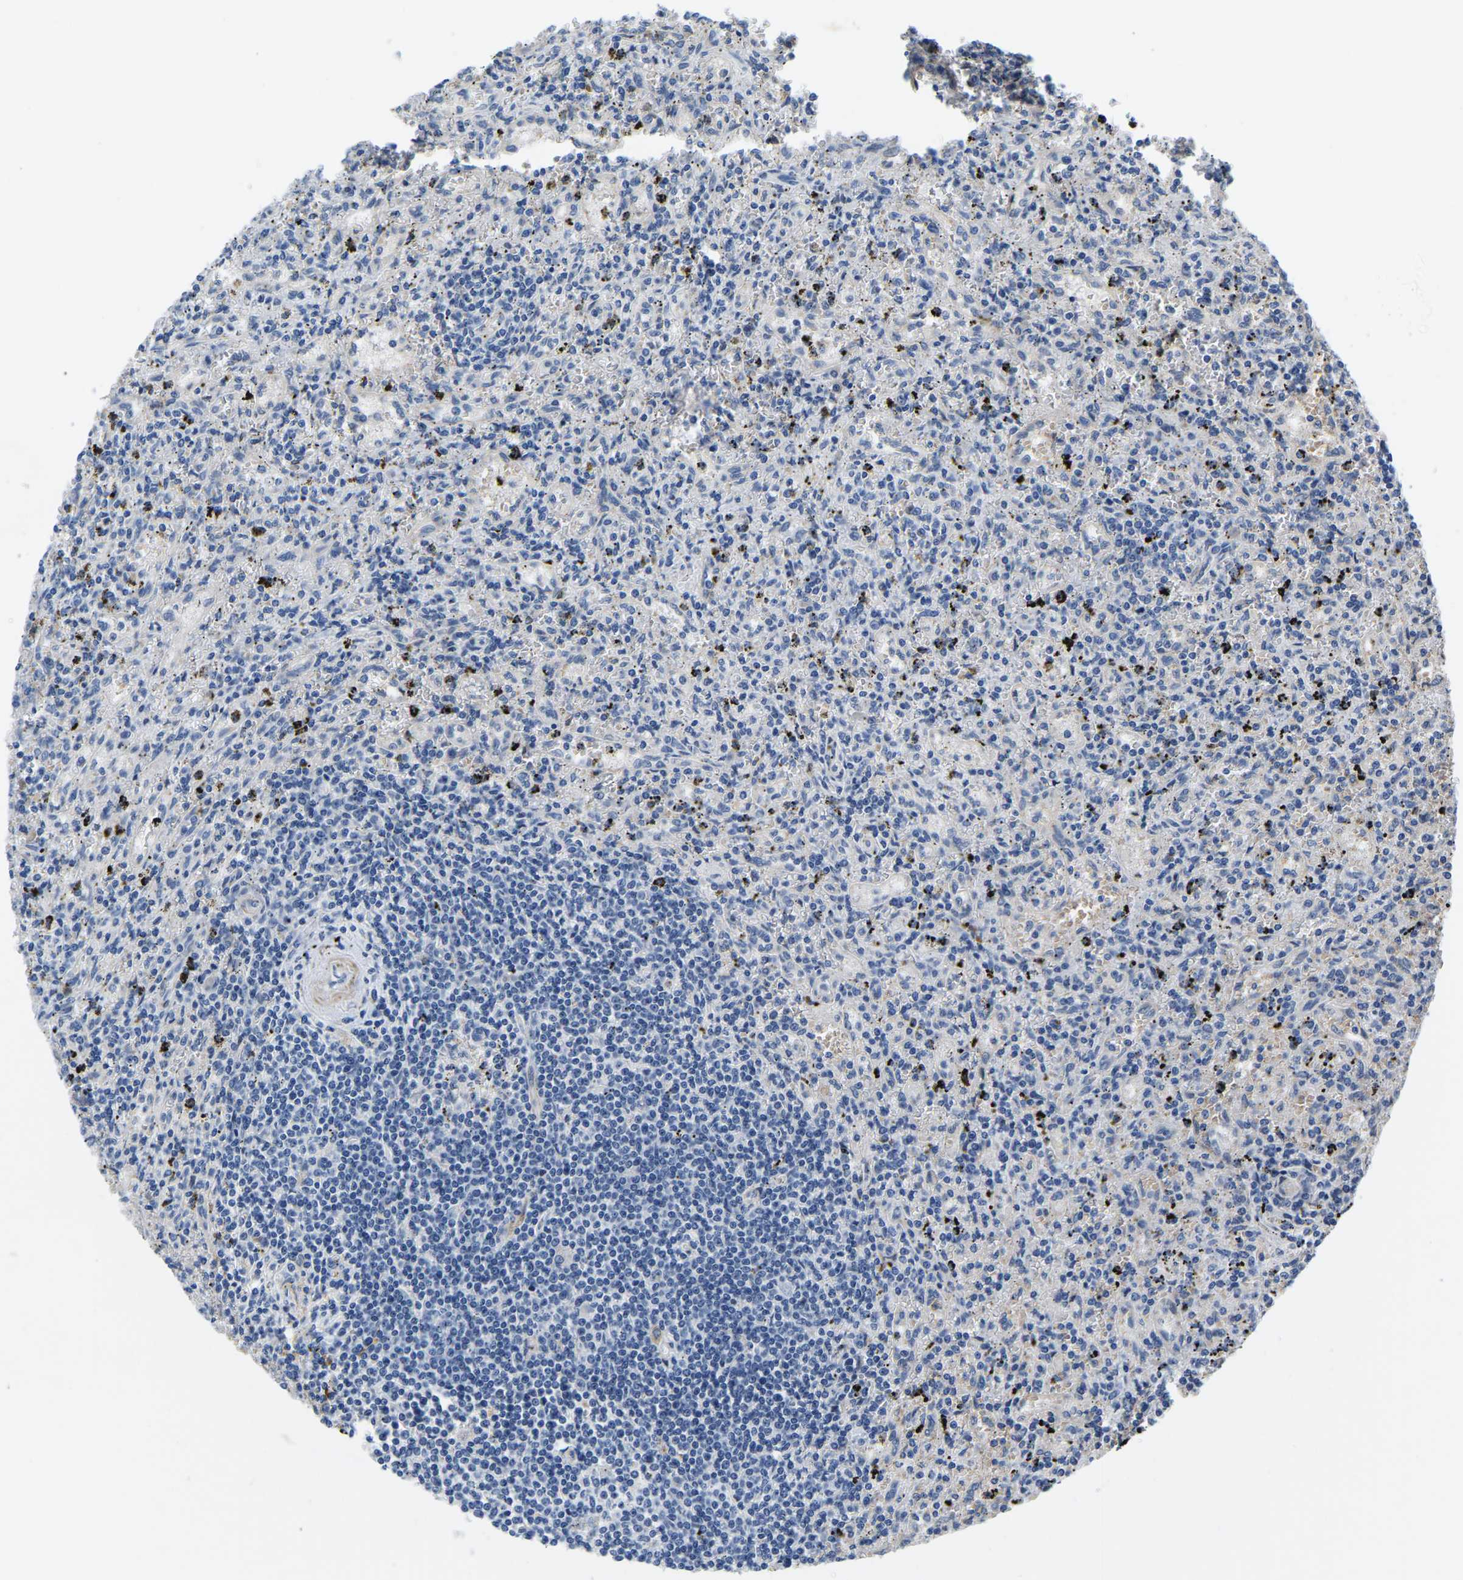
{"staining": {"intensity": "negative", "quantity": "none", "location": "none"}, "tissue": "lymphoma", "cell_type": "Tumor cells", "image_type": "cancer", "snomed": [{"axis": "morphology", "description": "Malignant lymphoma, non-Hodgkin's type, Low grade"}, {"axis": "topography", "description": "Spleen"}], "caption": "Lymphoma stained for a protein using immunohistochemistry reveals no positivity tumor cells.", "gene": "LIAS", "patient": {"sex": "male", "age": 76}}